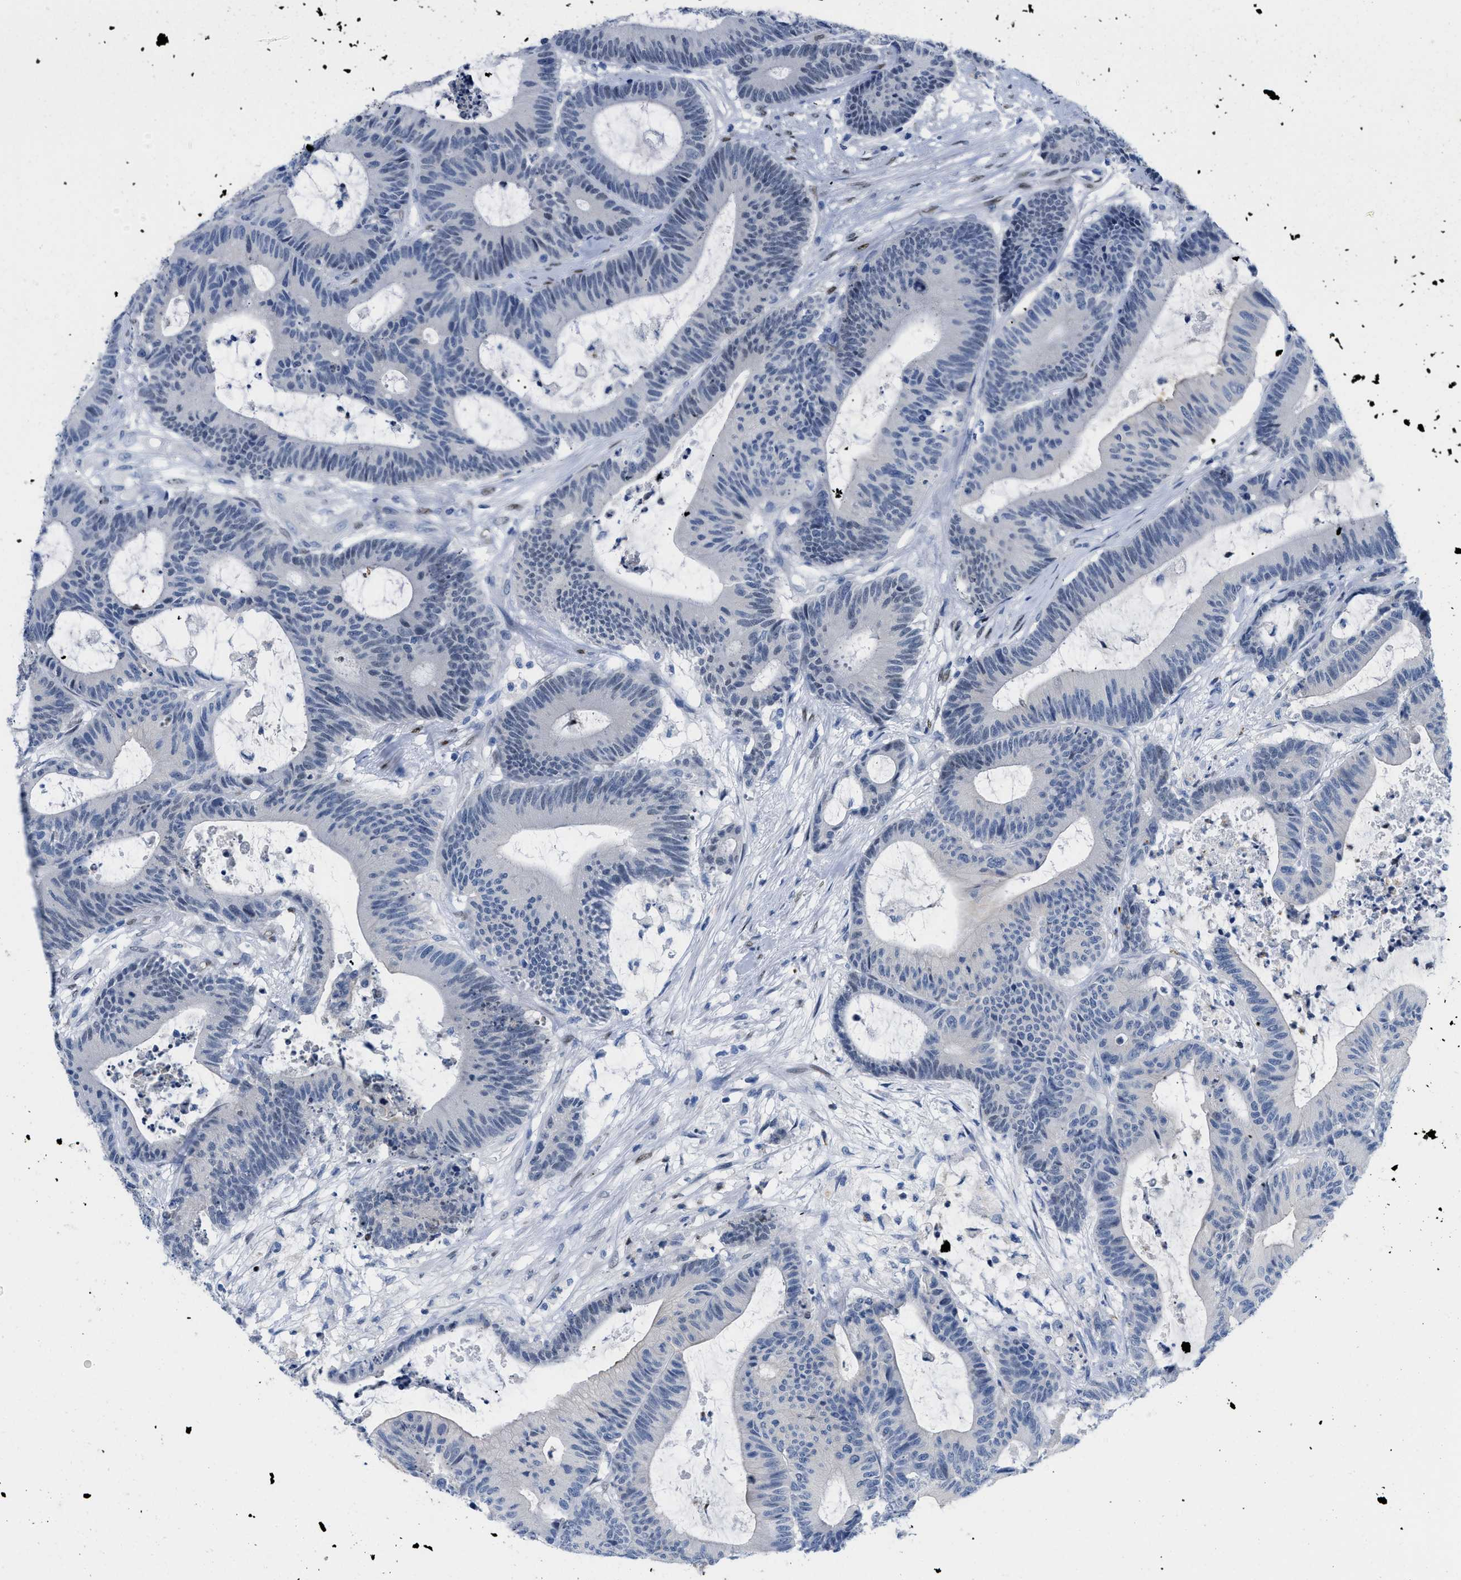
{"staining": {"intensity": "negative", "quantity": "none", "location": "none"}, "tissue": "colorectal cancer", "cell_type": "Tumor cells", "image_type": "cancer", "snomed": [{"axis": "morphology", "description": "Adenocarcinoma, NOS"}, {"axis": "topography", "description": "Colon"}], "caption": "The immunohistochemistry (IHC) photomicrograph has no significant expression in tumor cells of adenocarcinoma (colorectal) tissue. (Stains: DAB immunohistochemistry (IHC) with hematoxylin counter stain, Microscopy: brightfield microscopy at high magnification).", "gene": "NFIX", "patient": {"sex": "female", "age": 84}}